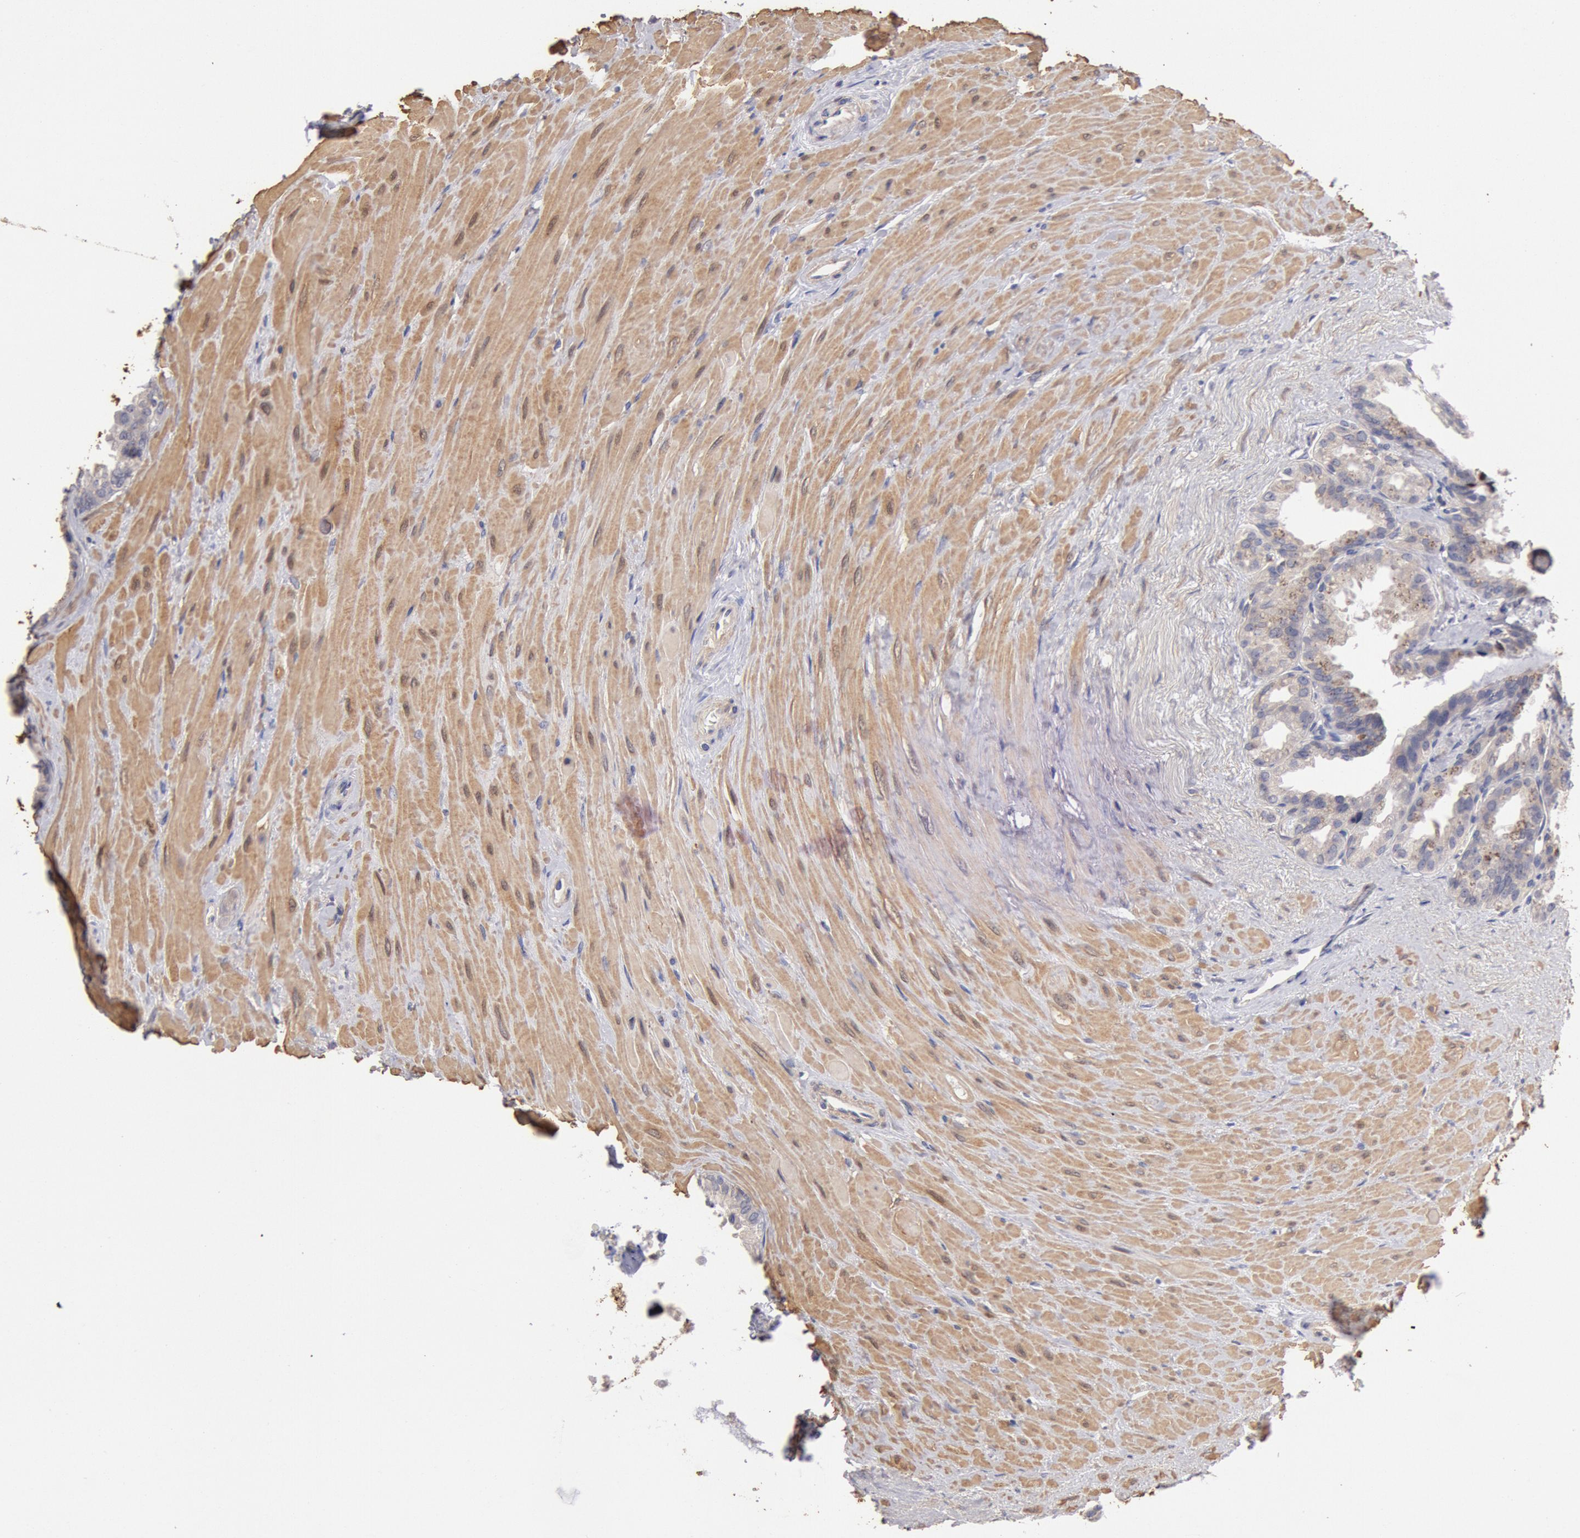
{"staining": {"intensity": "weak", "quantity": "25%-75%", "location": "cytoplasmic/membranous"}, "tissue": "seminal vesicle", "cell_type": "Glandular cells", "image_type": "normal", "snomed": [{"axis": "morphology", "description": "Normal tissue, NOS"}, {"axis": "topography", "description": "Prostate"}, {"axis": "topography", "description": "Seminal veicle"}], "caption": "The immunohistochemical stain shows weak cytoplasmic/membranous positivity in glandular cells of benign seminal vesicle.", "gene": "TMED8", "patient": {"sex": "male", "age": 63}}